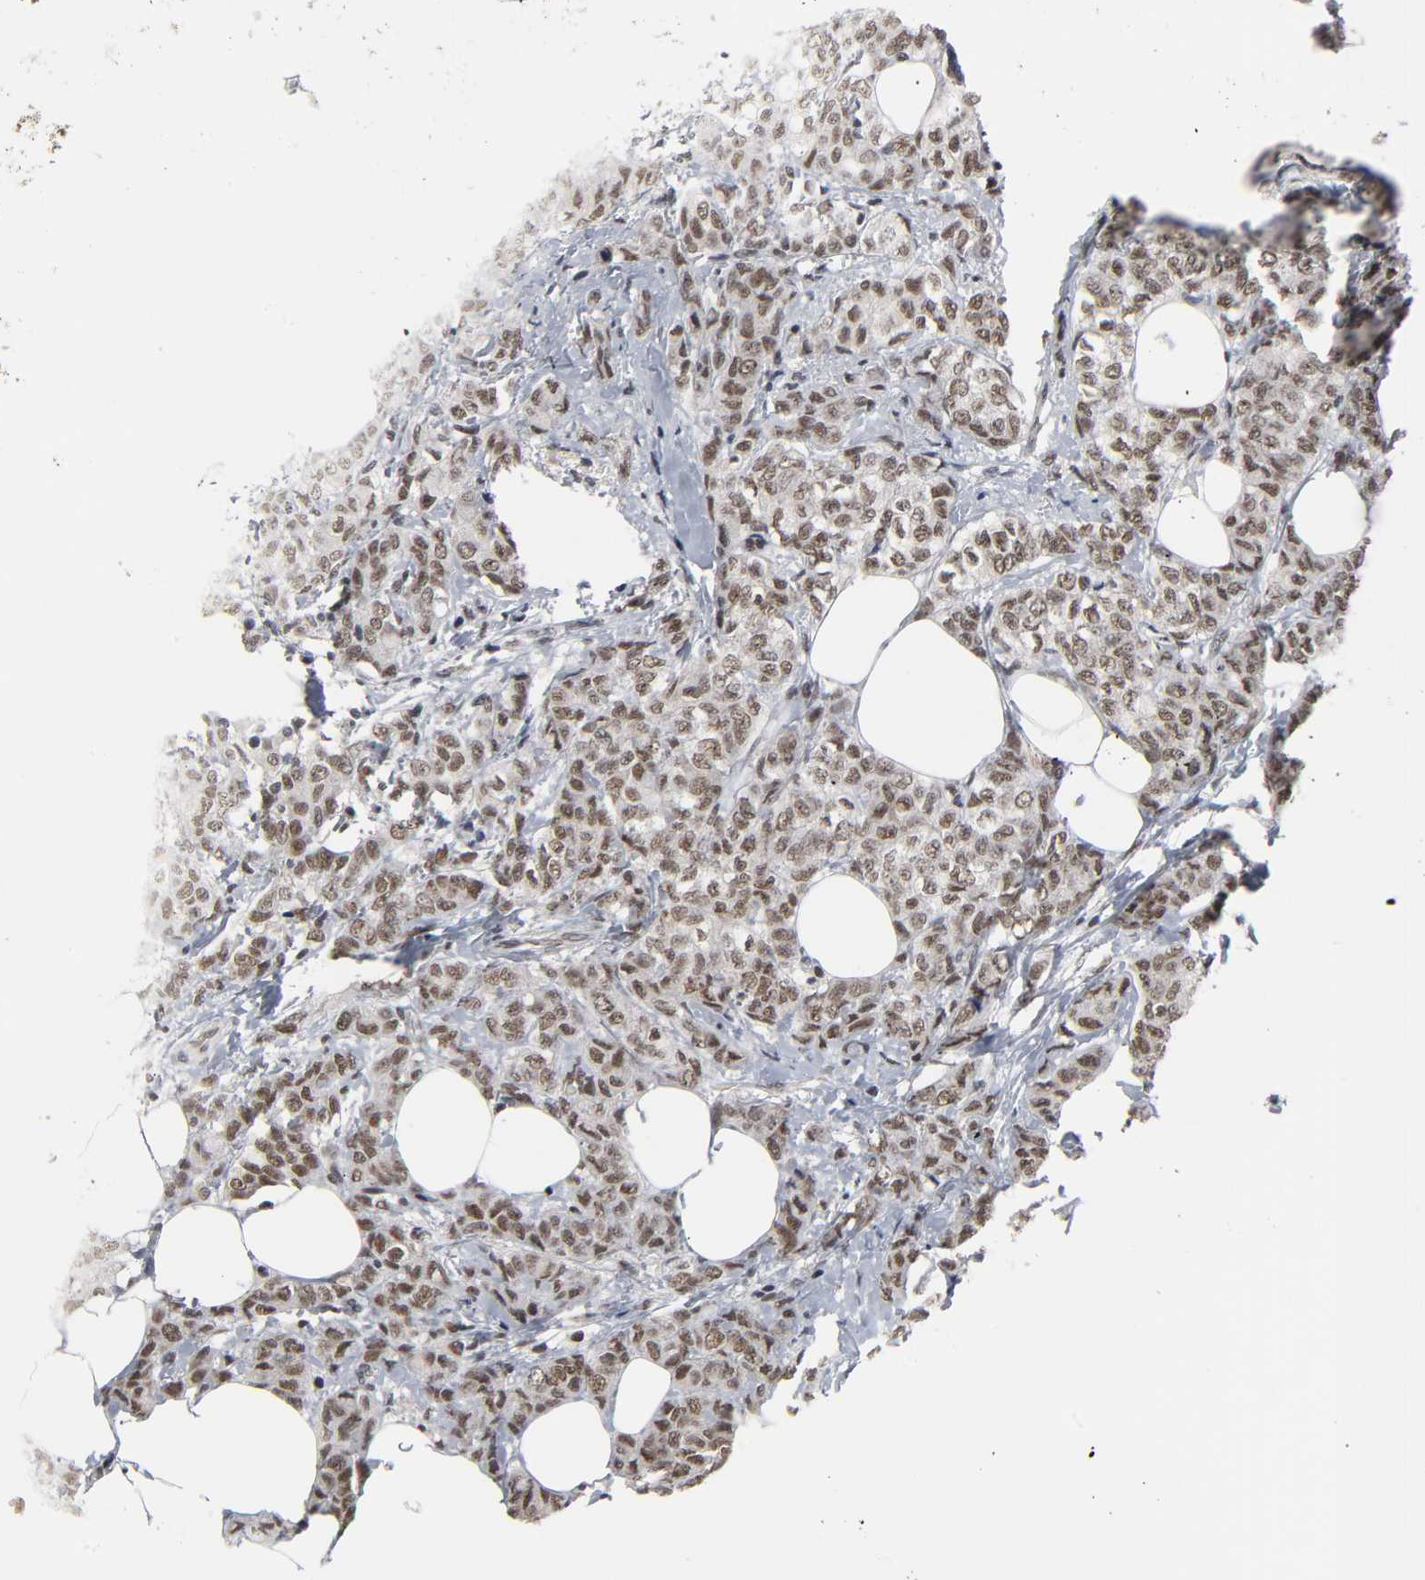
{"staining": {"intensity": "moderate", "quantity": ">75%", "location": "nuclear"}, "tissue": "breast cancer", "cell_type": "Tumor cells", "image_type": "cancer", "snomed": [{"axis": "morphology", "description": "Lobular carcinoma"}, {"axis": "topography", "description": "Breast"}], "caption": "Immunohistochemistry (DAB) staining of human breast lobular carcinoma displays moderate nuclear protein positivity in about >75% of tumor cells.", "gene": "TRIM33", "patient": {"sex": "female", "age": 60}}